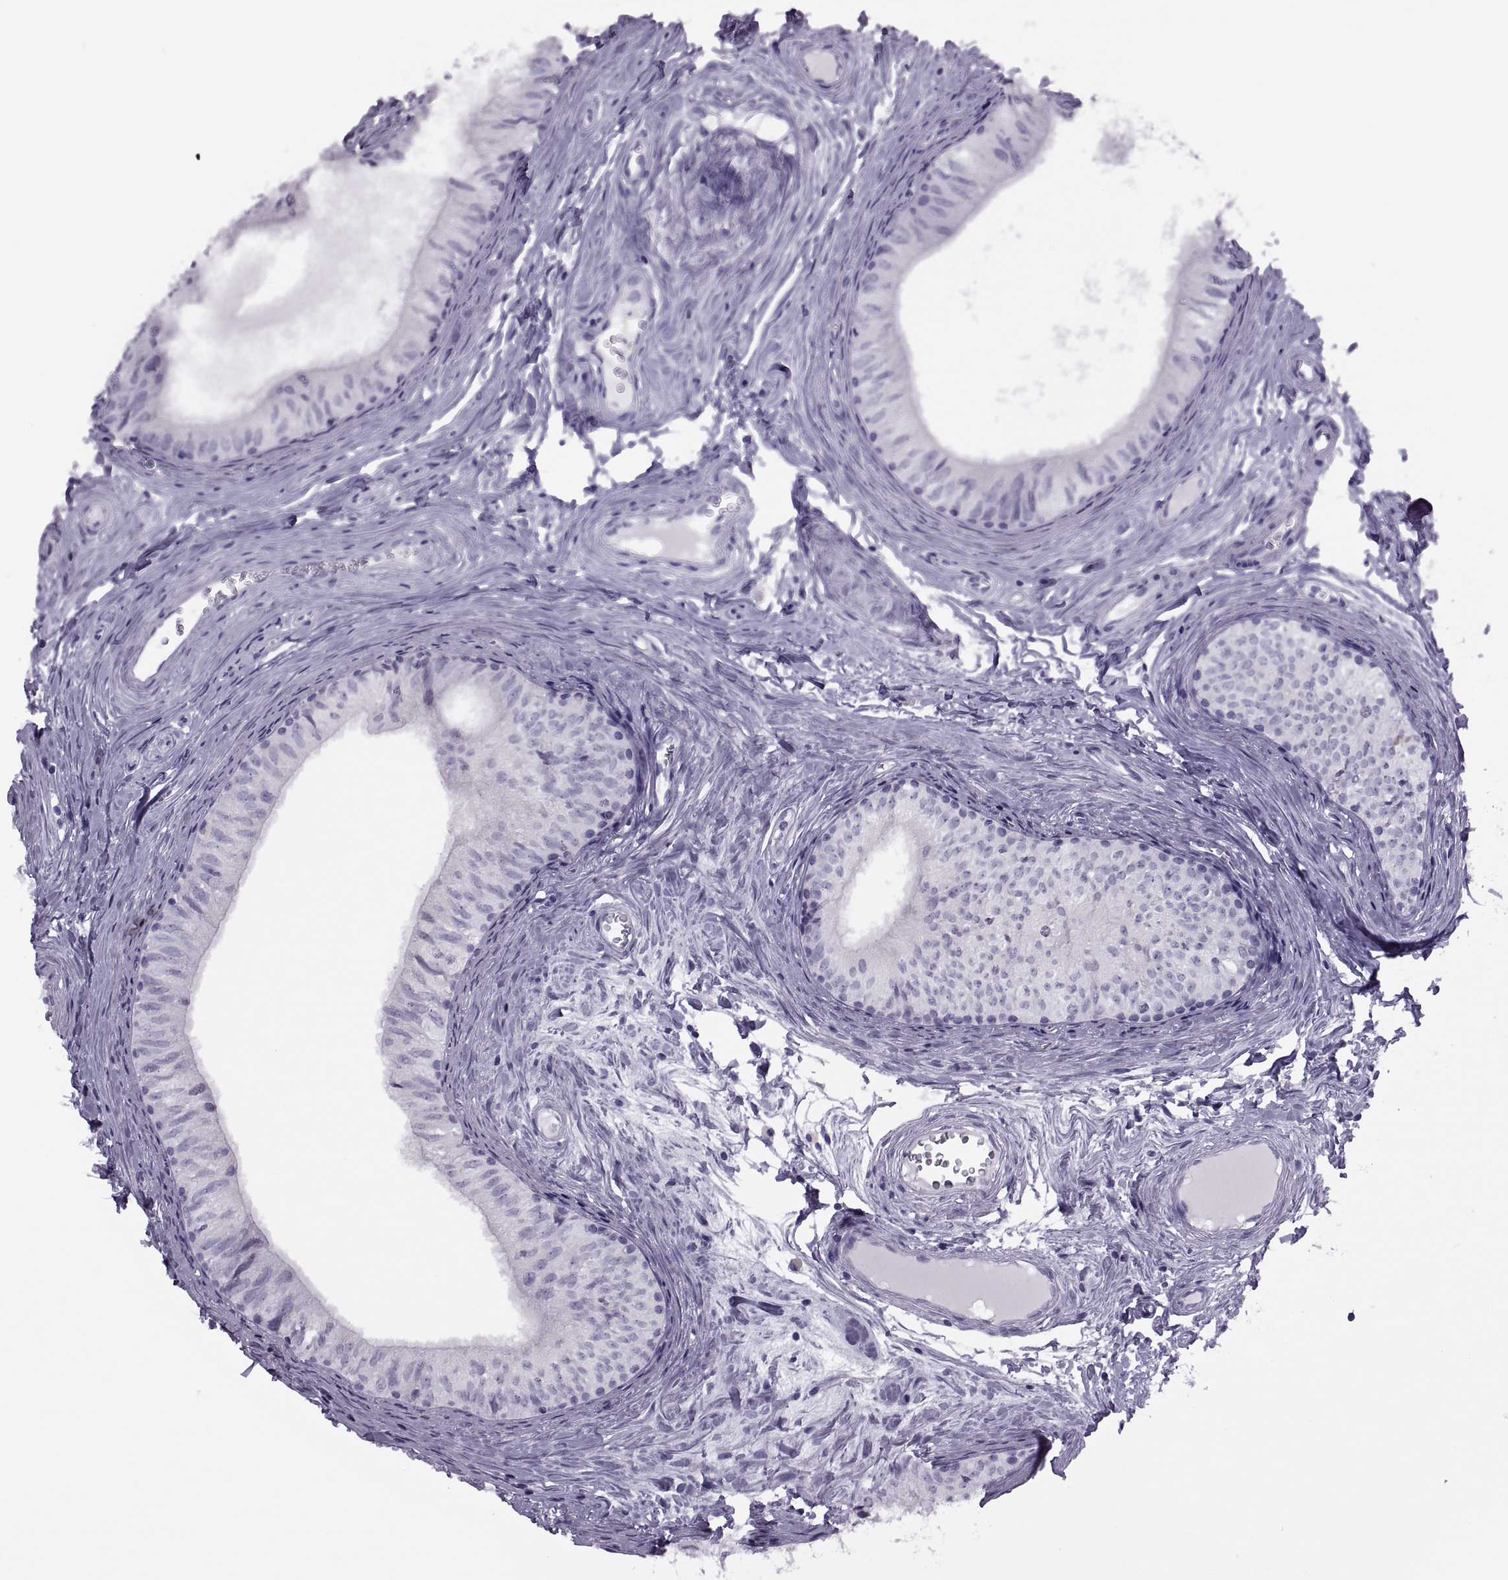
{"staining": {"intensity": "negative", "quantity": "none", "location": "none"}, "tissue": "epididymis", "cell_type": "Glandular cells", "image_type": "normal", "snomed": [{"axis": "morphology", "description": "Normal tissue, NOS"}, {"axis": "topography", "description": "Epididymis"}], "caption": "Immunohistochemistry image of normal epididymis stained for a protein (brown), which reveals no staining in glandular cells.", "gene": "FAM24A", "patient": {"sex": "male", "age": 52}}